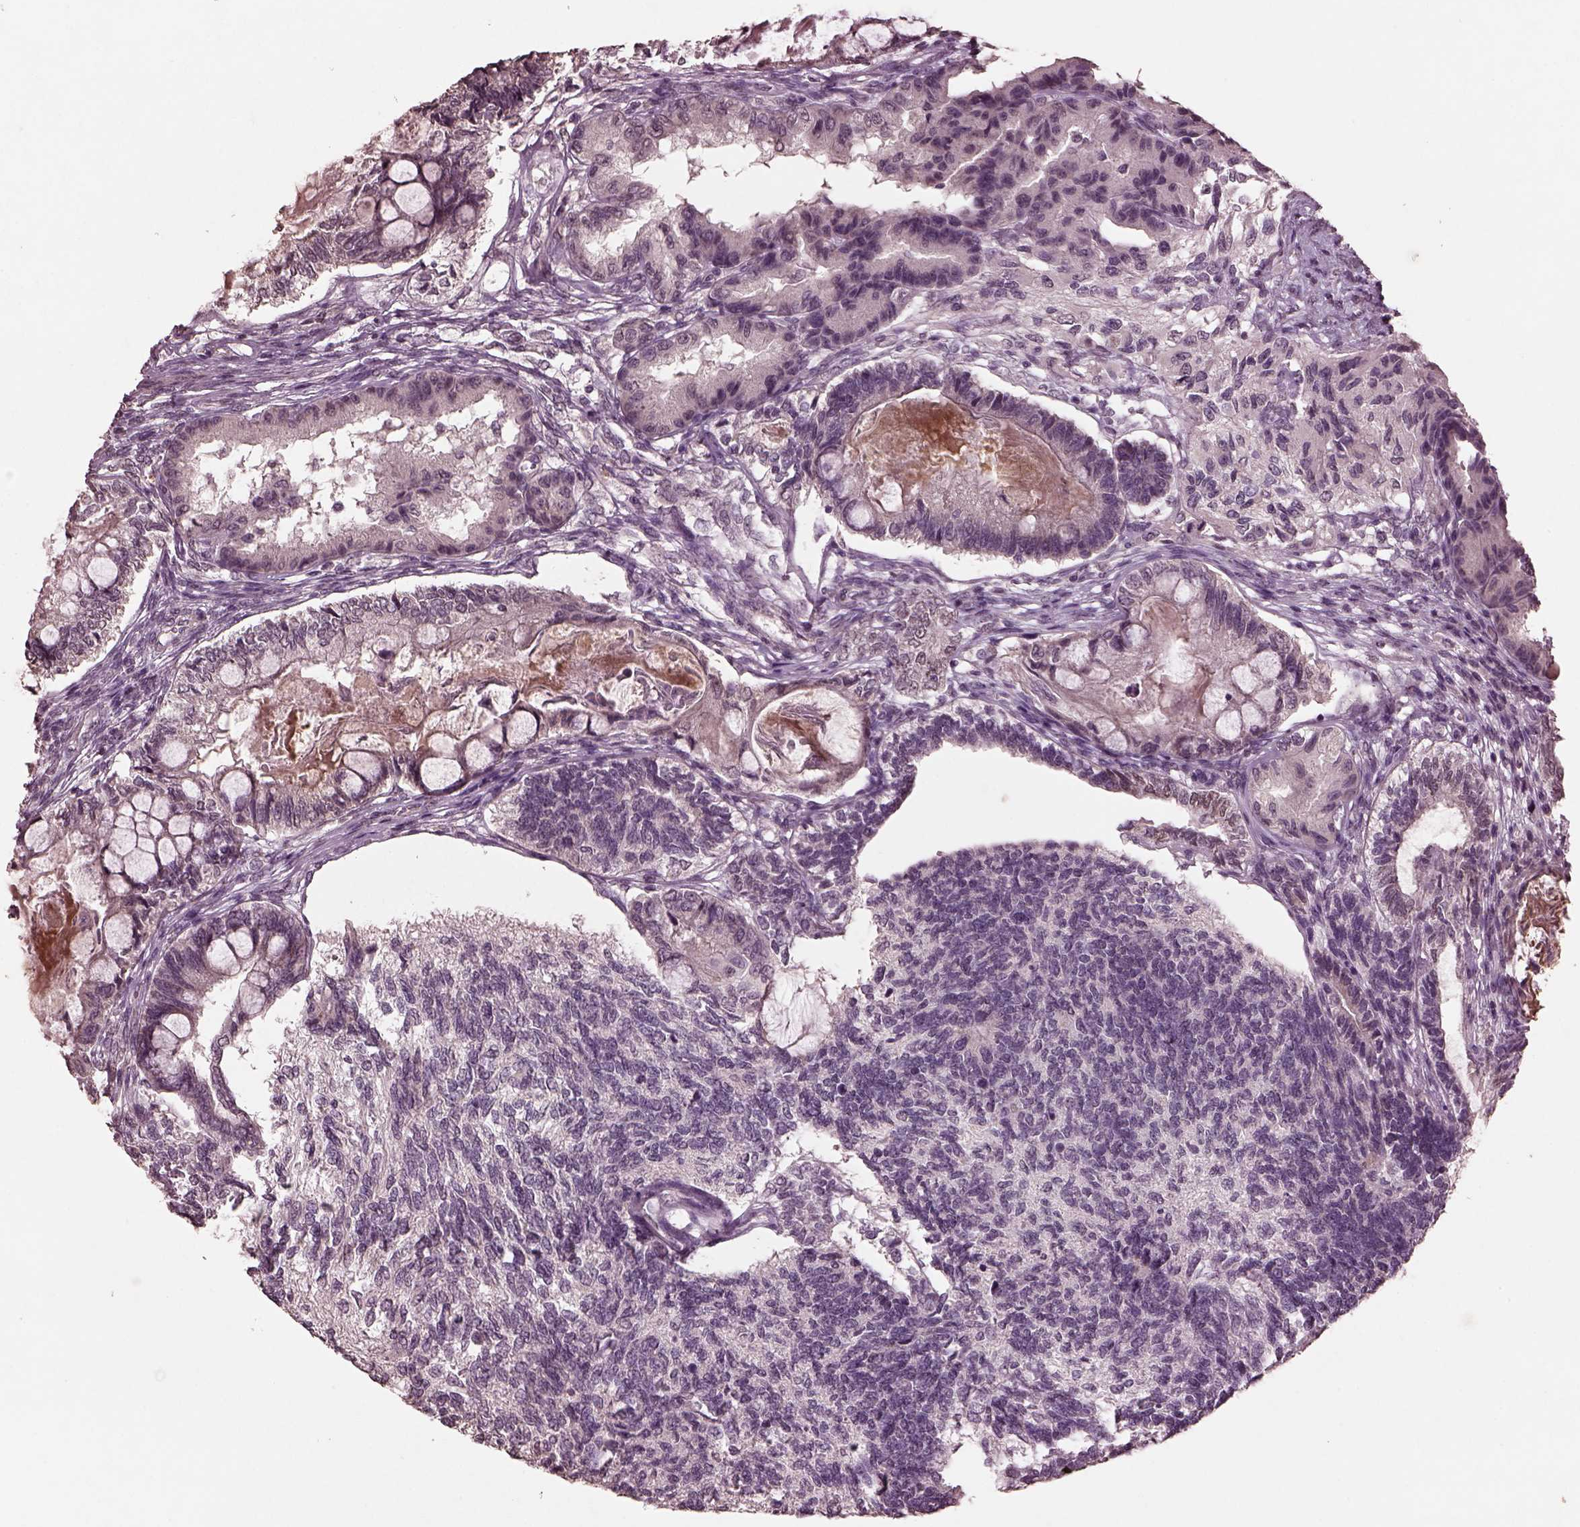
{"staining": {"intensity": "negative", "quantity": "none", "location": "none"}, "tissue": "testis cancer", "cell_type": "Tumor cells", "image_type": "cancer", "snomed": [{"axis": "morphology", "description": "Seminoma, NOS"}, {"axis": "morphology", "description": "Carcinoma, Embryonal, NOS"}, {"axis": "topography", "description": "Testis"}], "caption": "Immunohistochemistry (IHC) histopathology image of testis cancer stained for a protein (brown), which displays no positivity in tumor cells. The staining is performed using DAB brown chromogen with nuclei counter-stained in using hematoxylin.", "gene": "IL18RAP", "patient": {"sex": "male", "age": 41}}